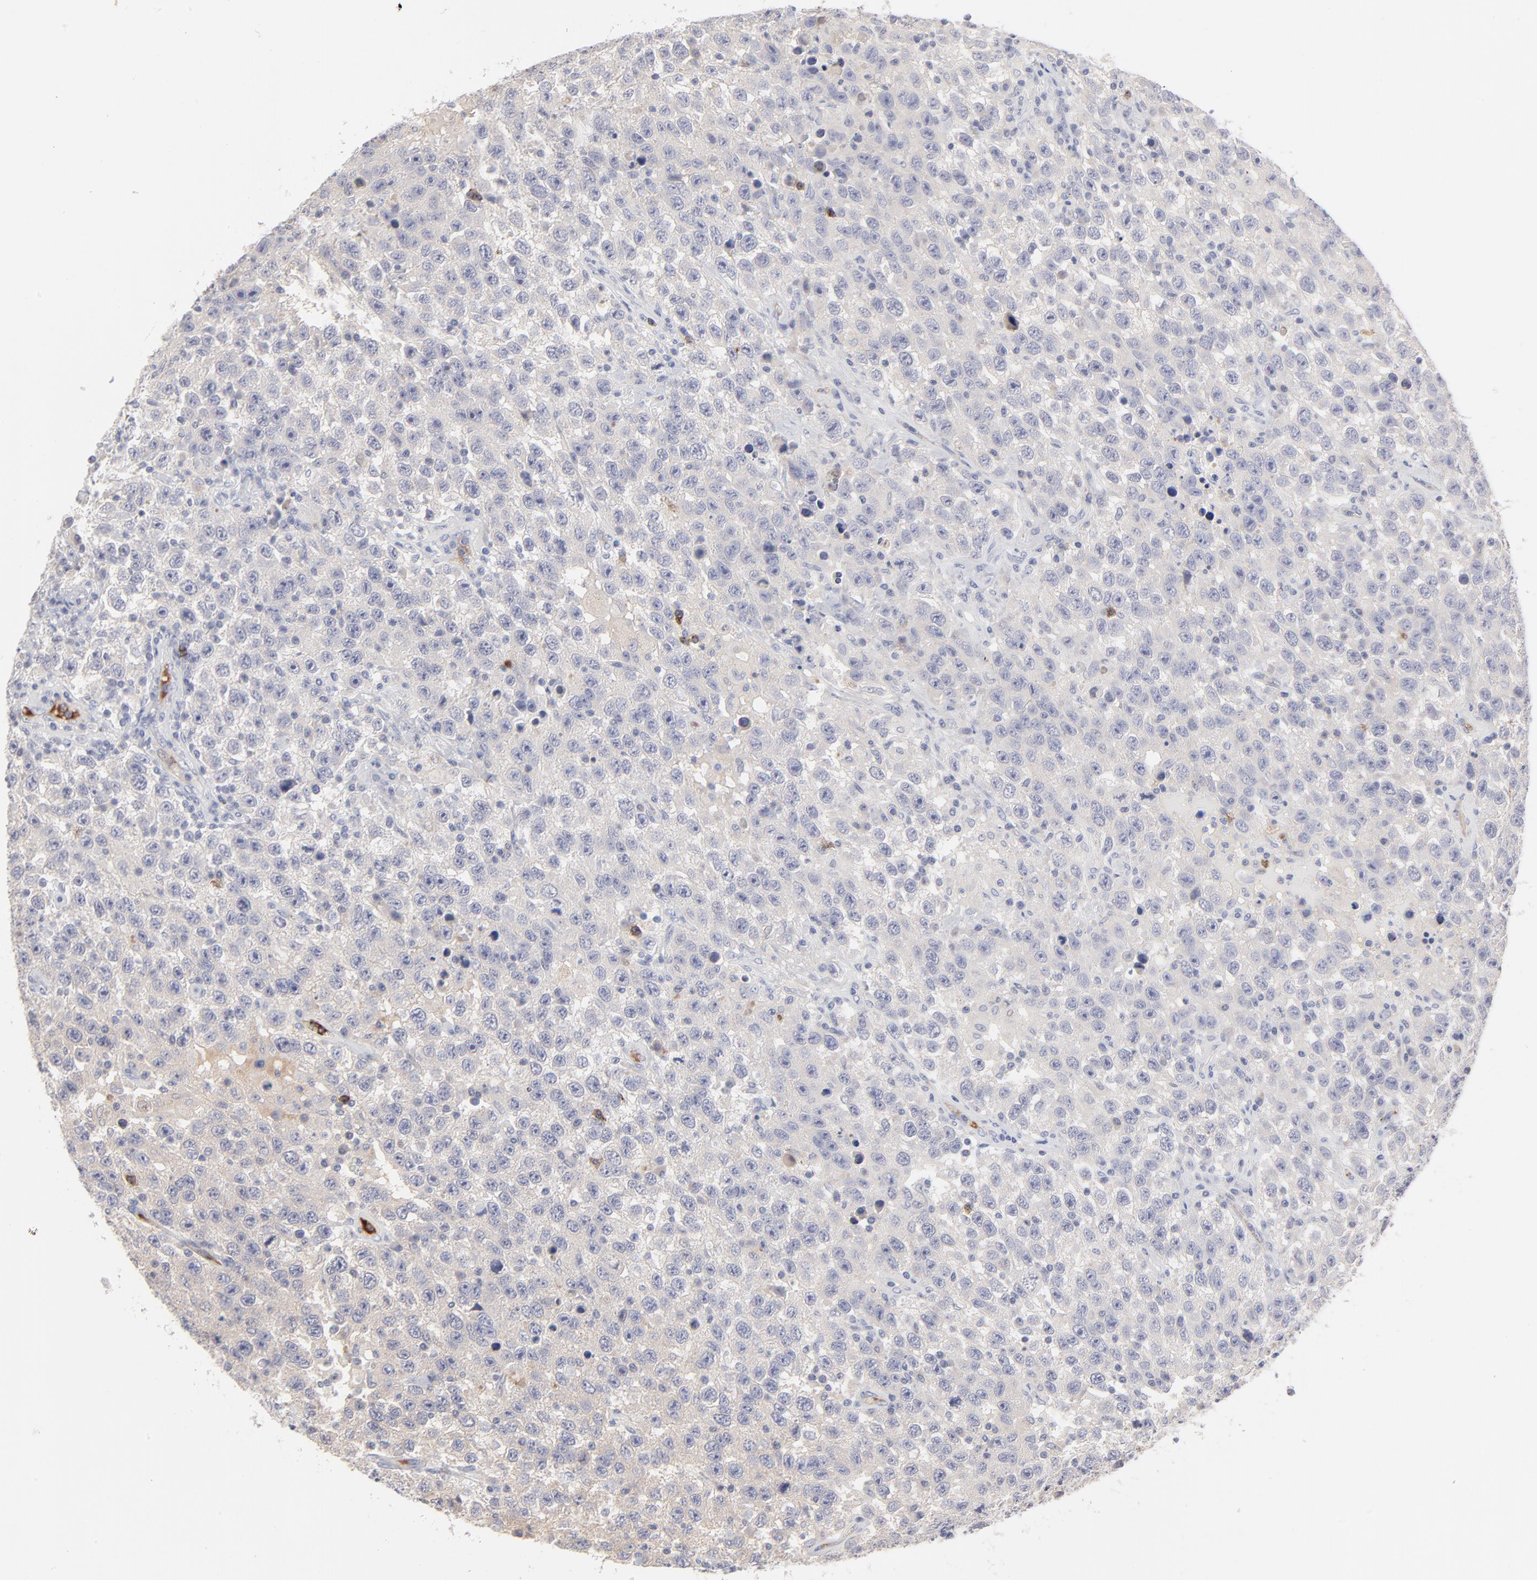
{"staining": {"intensity": "negative", "quantity": "none", "location": "none"}, "tissue": "testis cancer", "cell_type": "Tumor cells", "image_type": "cancer", "snomed": [{"axis": "morphology", "description": "Seminoma, NOS"}, {"axis": "topography", "description": "Testis"}], "caption": "Protein analysis of seminoma (testis) displays no significant staining in tumor cells.", "gene": "CCR3", "patient": {"sex": "male", "age": 41}}